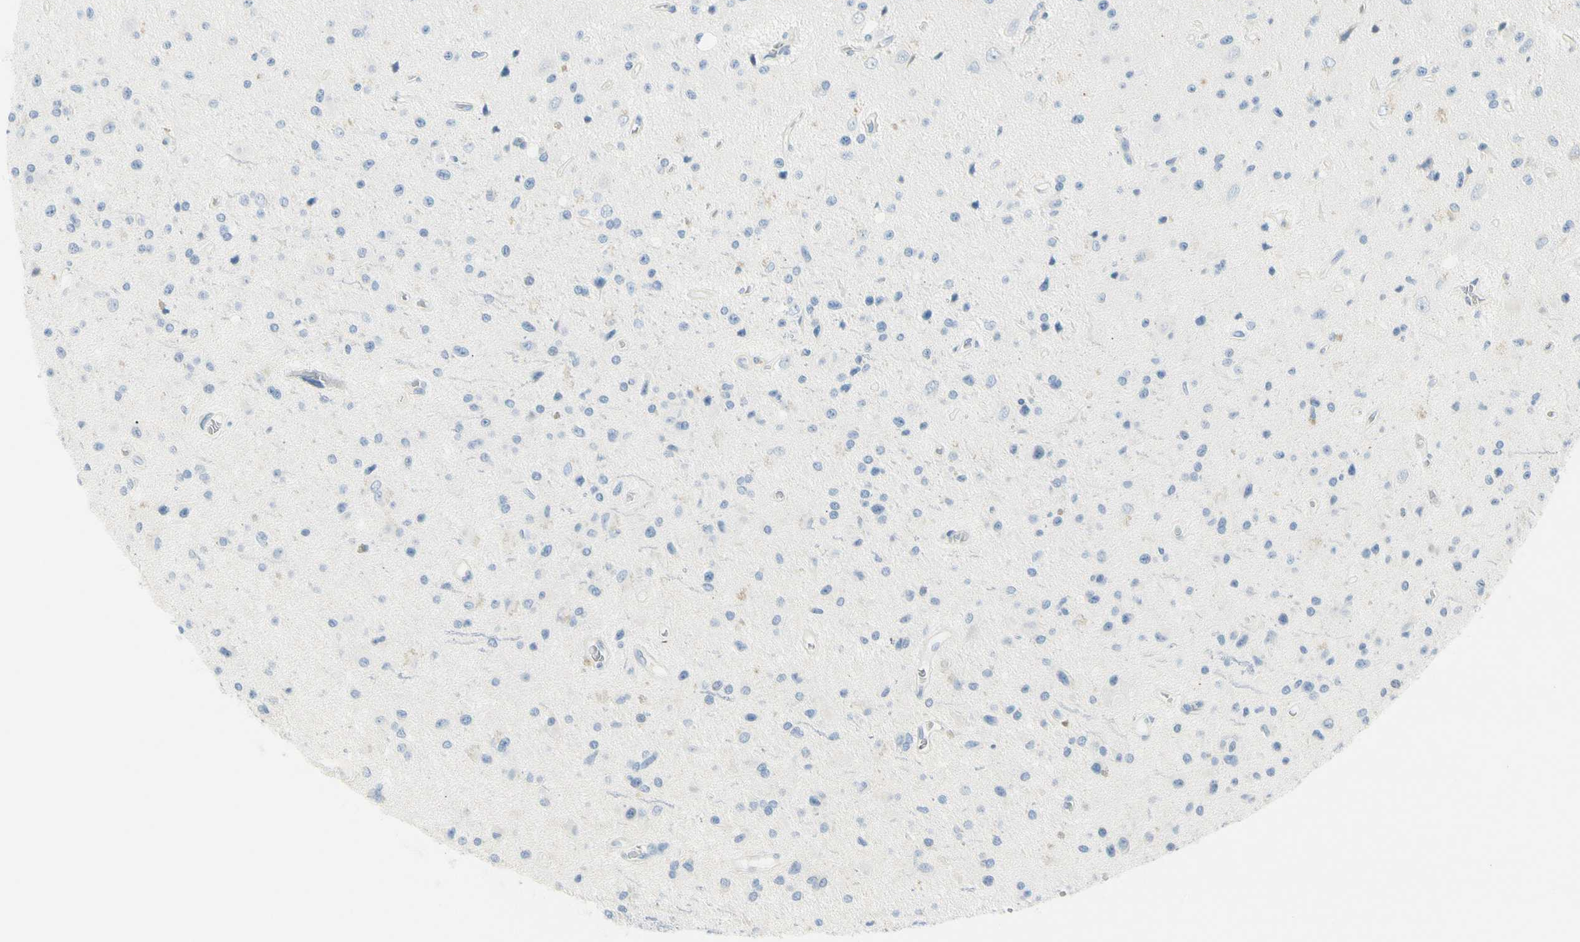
{"staining": {"intensity": "negative", "quantity": "none", "location": "none"}, "tissue": "glioma", "cell_type": "Tumor cells", "image_type": "cancer", "snomed": [{"axis": "morphology", "description": "Glioma, malignant, Low grade"}, {"axis": "topography", "description": "Brain"}], "caption": "Immunohistochemical staining of human glioma demonstrates no significant positivity in tumor cells. (Stains: DAB IHC with hematoxylin counter stain, Microscopy: brightfield microscopy at high magnification).", "gene": "TNFSF11", "patient": {"sex": "male", "age": 58}}